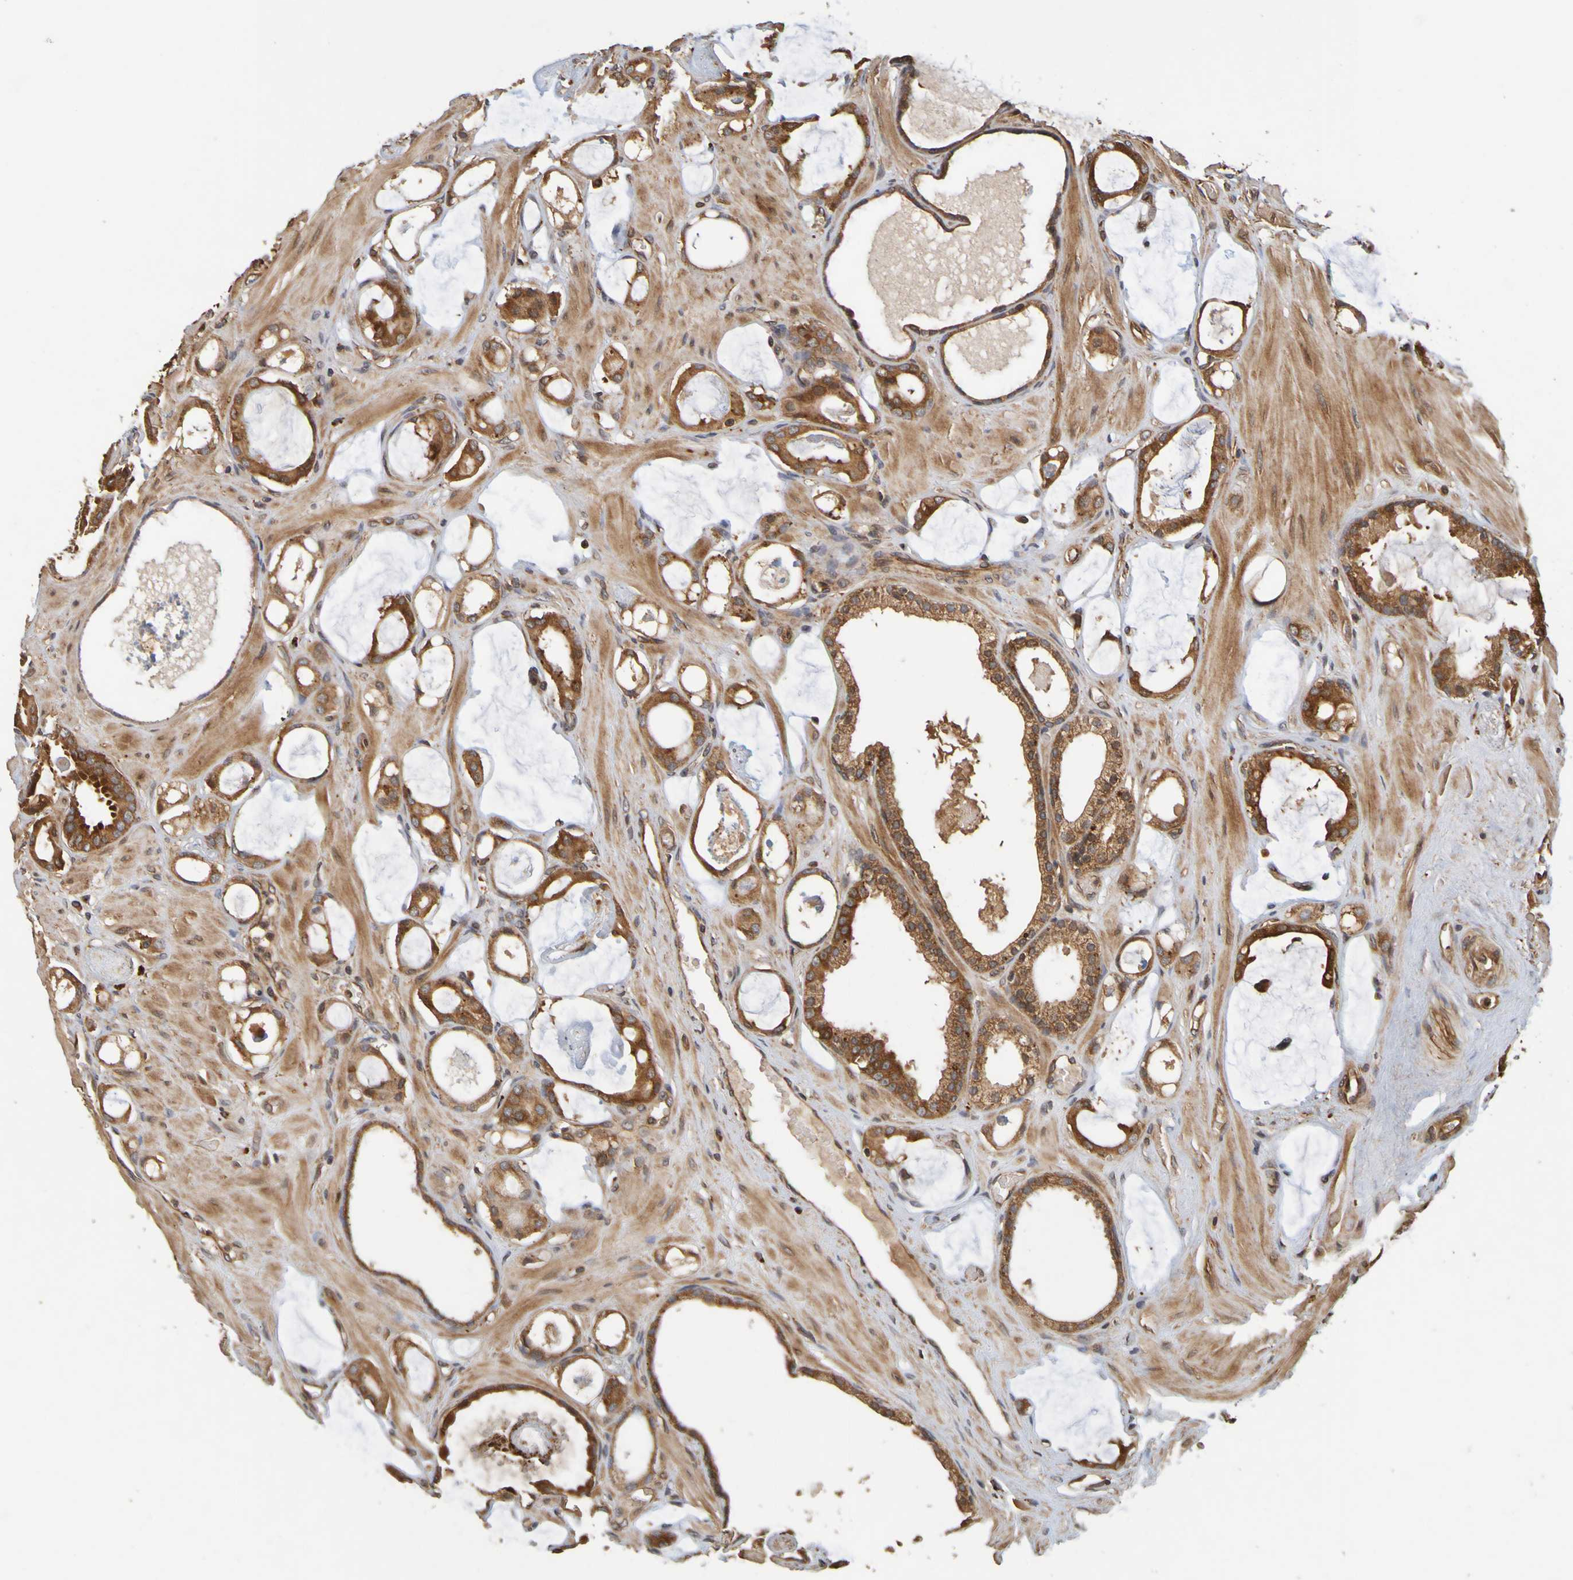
{"staining": {"intensity": "strong", "quantity": ">75%", "location": "cytoplasmic/membranous"}, "tissue": "prostate cancer", "cell_type": "Tumor cells", "image_type": "cancer", "snomed": [{"axis": "morphology", "description": "Adenocarcinoma, Low grade"}, {"axis": "topography", "description": "Prostate"}], "caption": "Immunohistochemistry micrograph of human prostate low-grade adenocarcinoma stained for a protein (brown), which reveals high levels of strong cytoplasmic/membranous staining in approximately >75% of tumor cells.", "gene": "OCRL", "patient": {"sex": "male", "age": 53}}